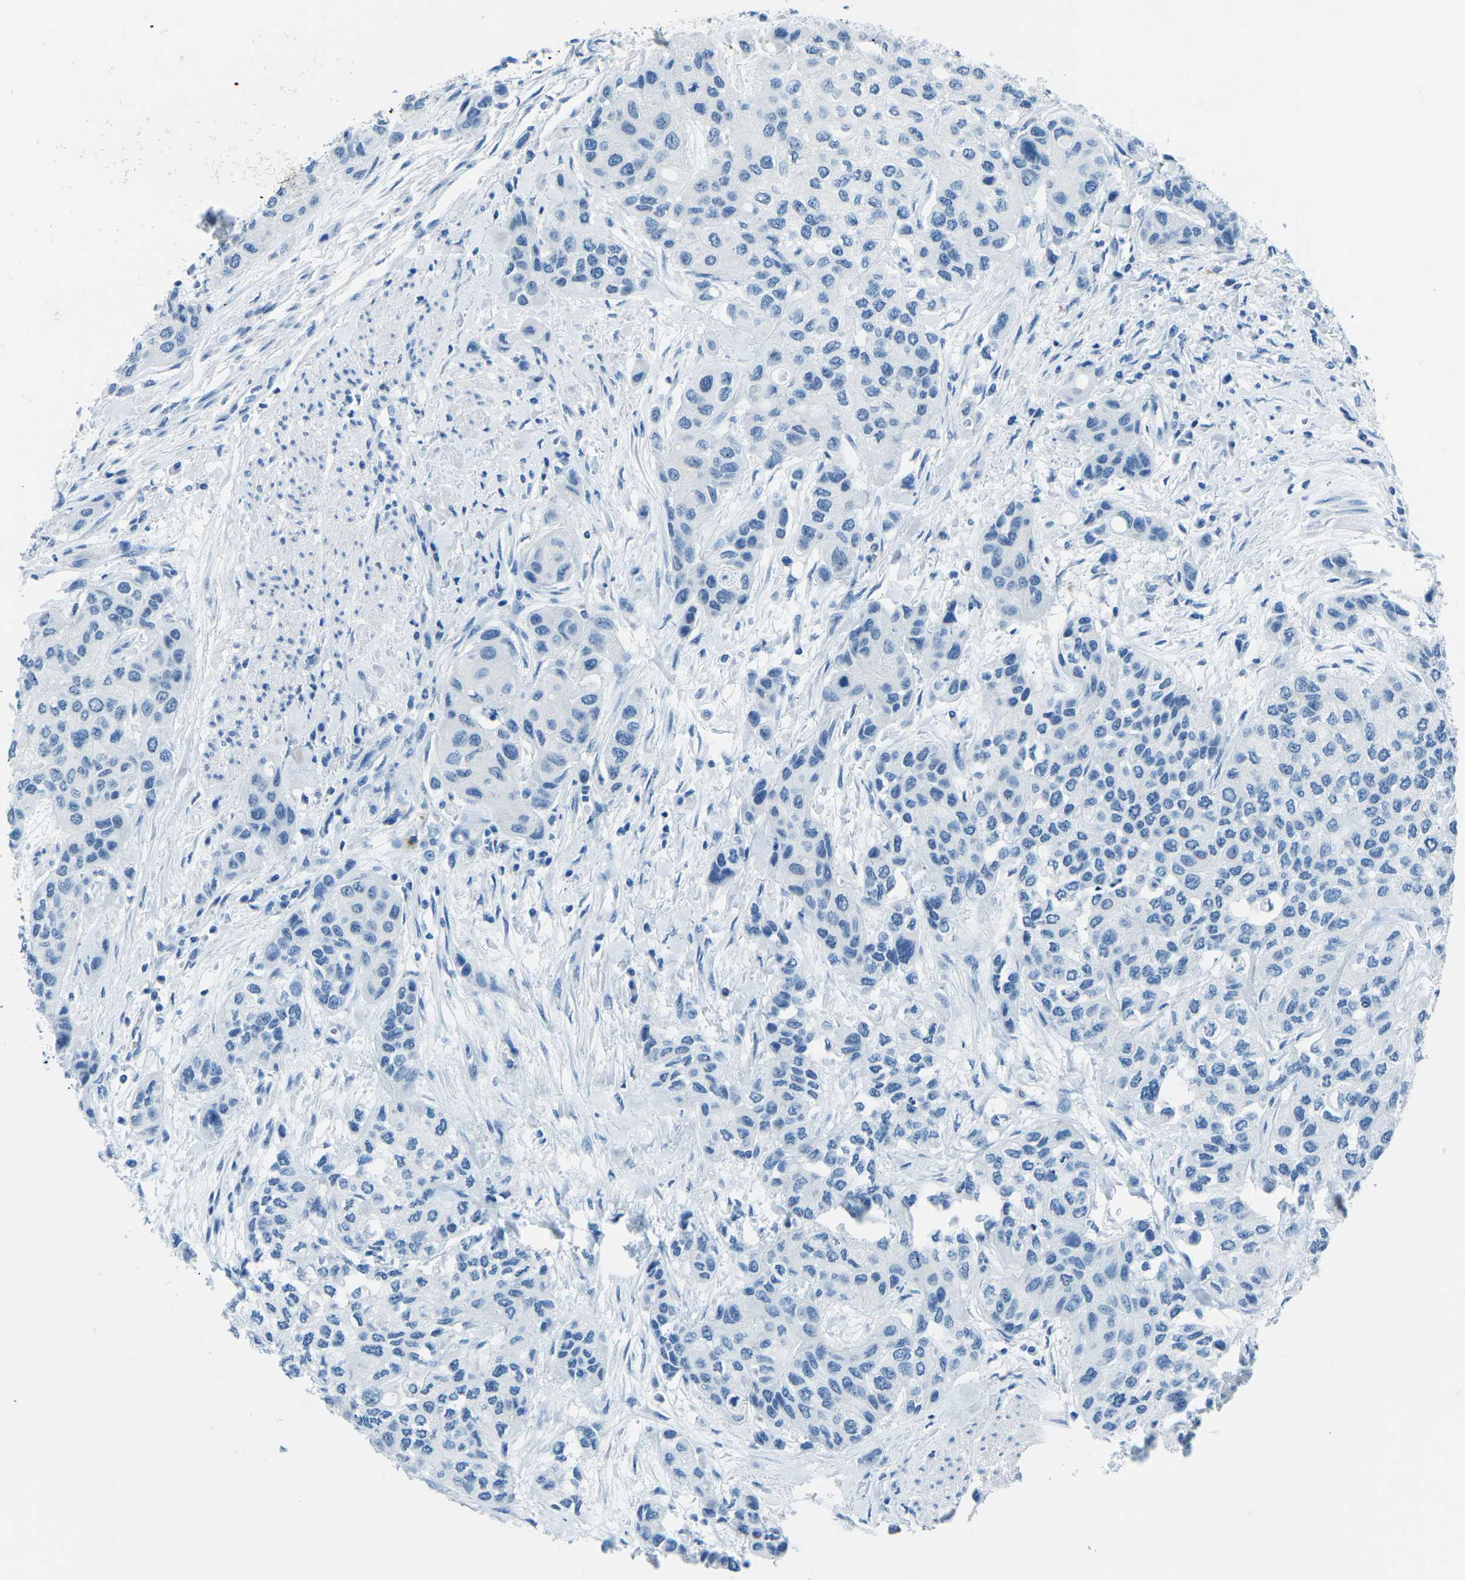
{"staining": {"intensity": "negative", "quantity": "none", "location": "none"}, "tissue": "urothelial cancer", "cell_type": "Tumor cells", "image_type": "cancer", "snomed": [{"axis": "morphology", "description": "Urothelial carcinoma, High grade"}, {"axis": "topography", "description": "Urinary bladder"}], "caption": "Immunohistochemistry of human urothelial cancer shows no expression in tumor cells.", "gene": "MYH8", "patient": {"sex": "female", "age": 56}}